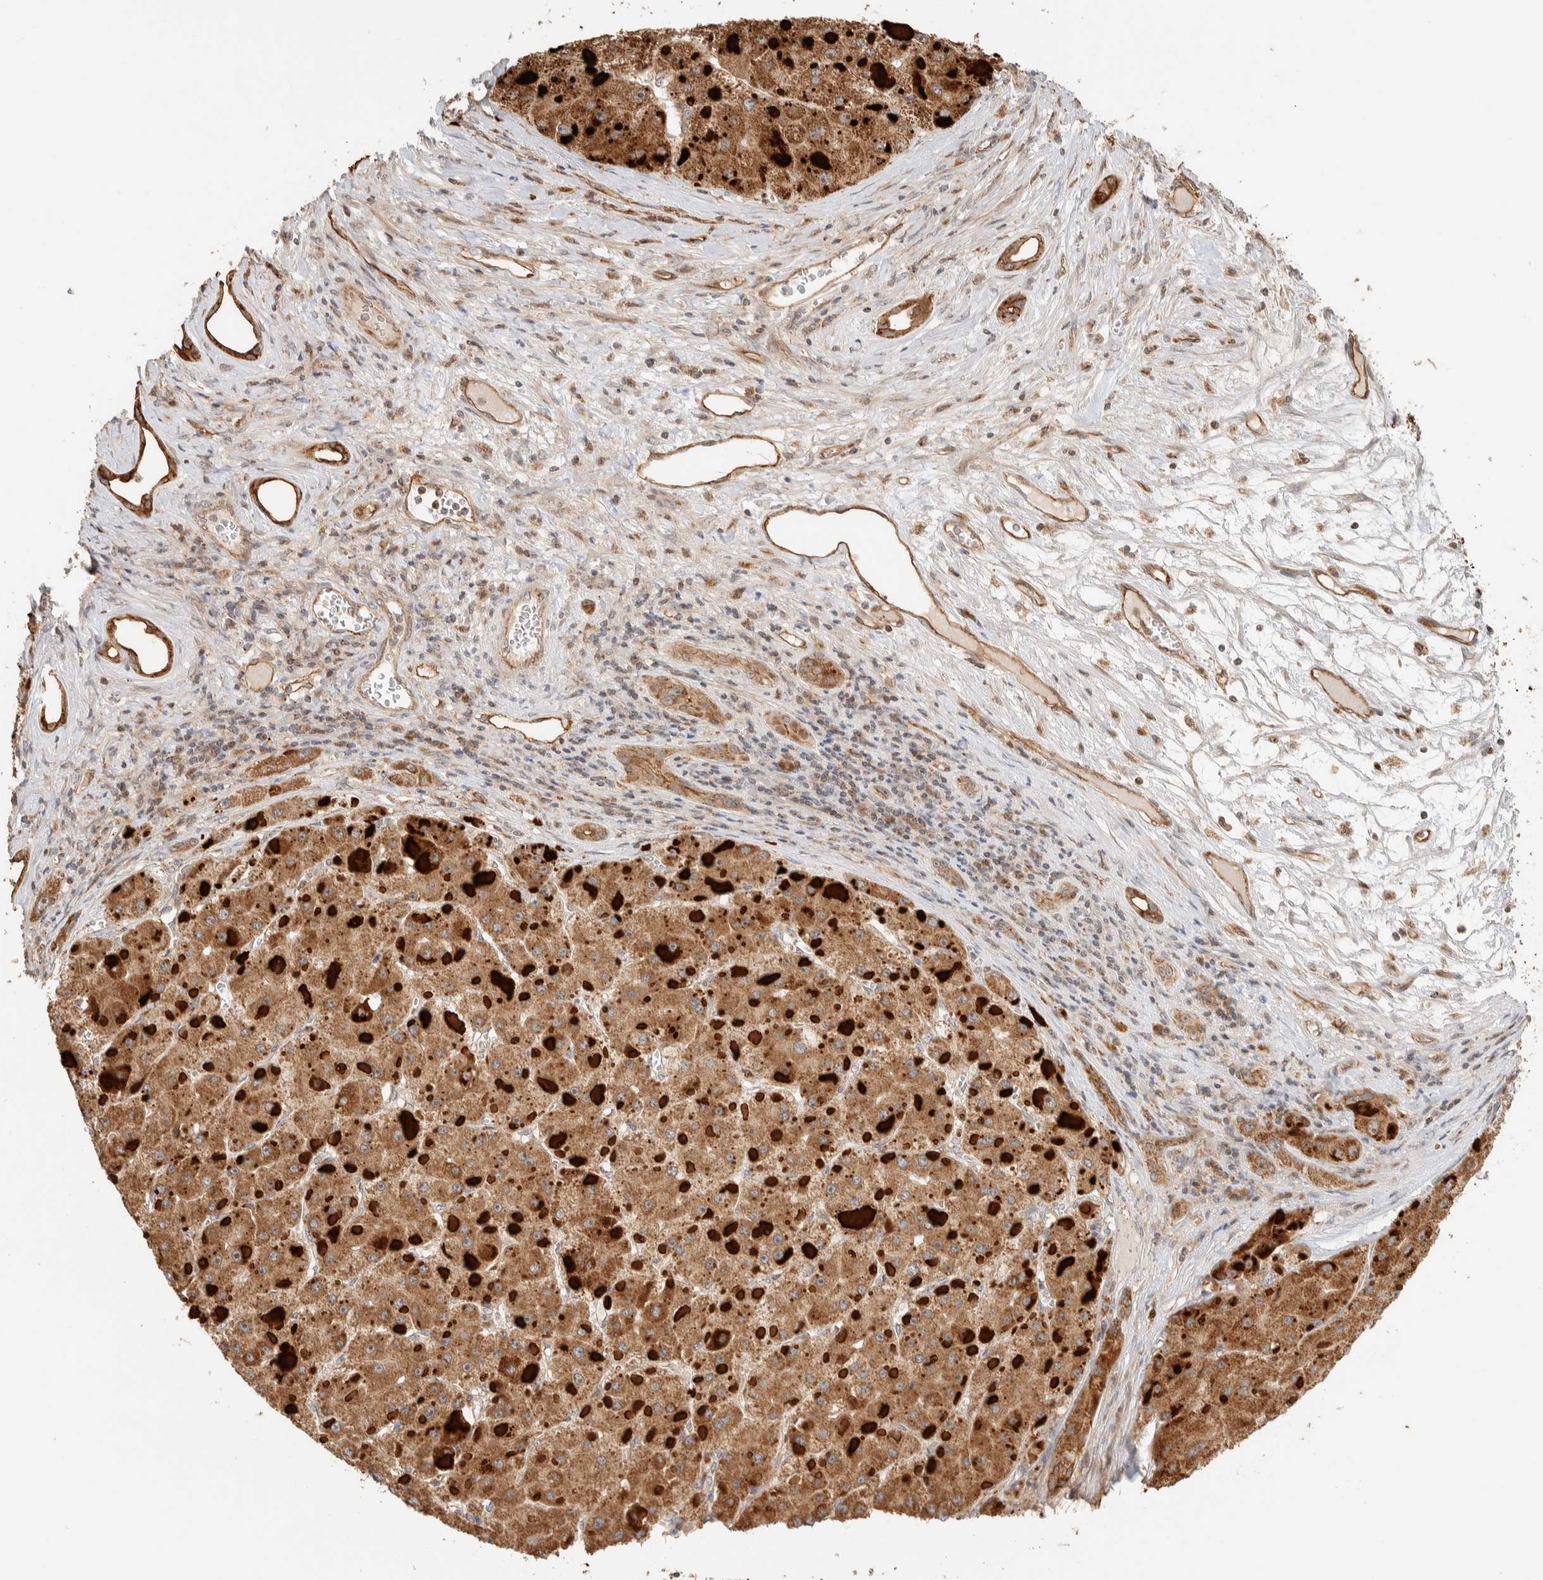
{"staining": {"intensity": "moderate", "quantity": ">75%", "location": "cytoplasmic/membranous"}, "tissue": "liver cancer", "cell_type": "Tumor cells", "image_type": "cancer", "snomed": [{"axis": "morphology", "description": "Carcinoma, Hepatocellular, NOS"}, {"axis": "topography", "description": "Liver"}], "caption": "Immunohistochemical staining of human liver cancer (hepatocellular carcinoma) exhibits moderate cytoplasmic/membranous protein staining in approximately >75% of tumor cells.", "gene": "KIF9", "patient": {"sex": "female", "age": 73}}